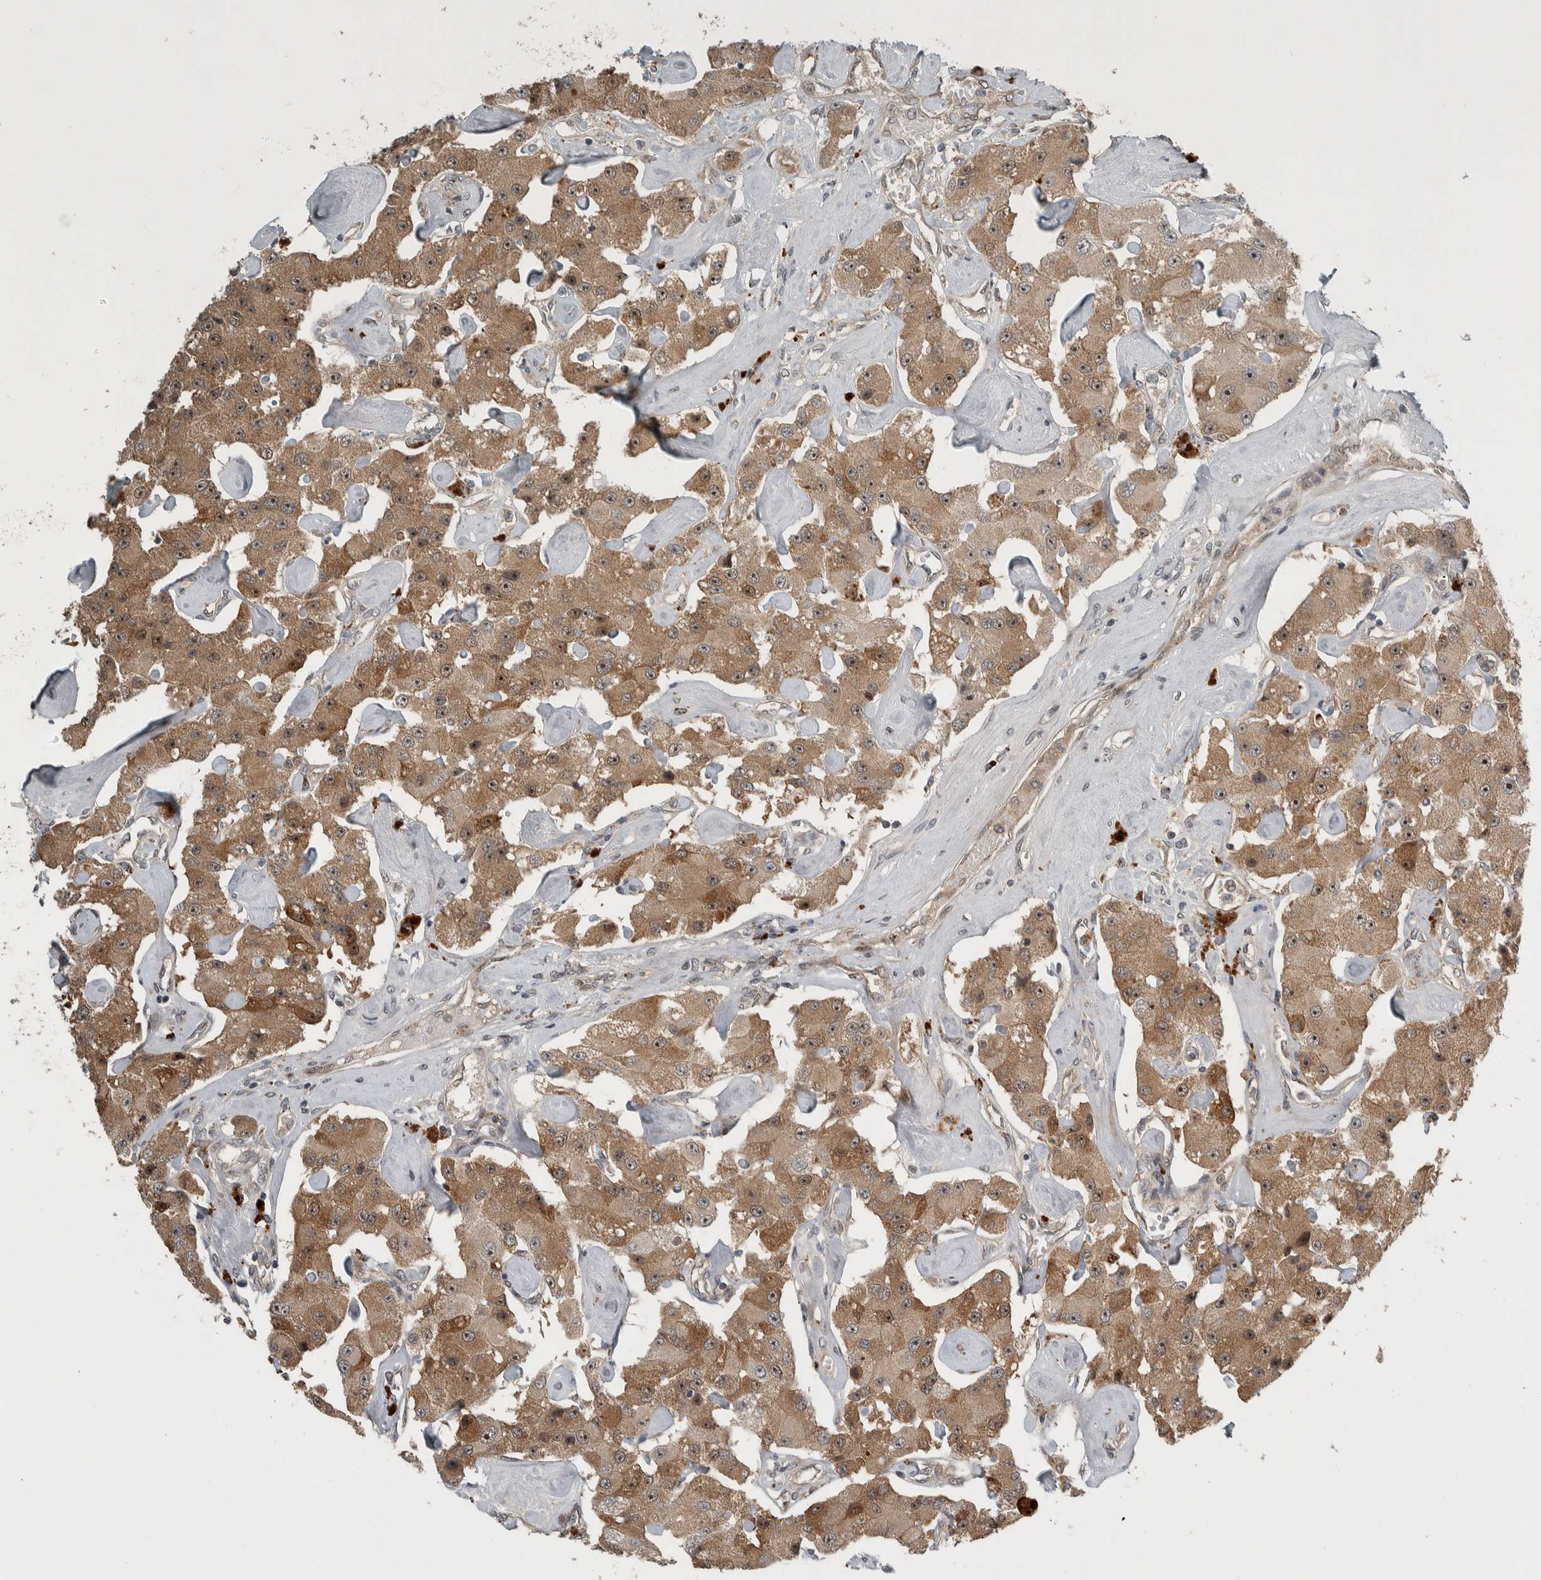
{"staining": {"intensity": "moderate", "quantity": ">75%", "location": "cytoplasmic/membranous,nuclear"}, "tissue": "carcinoid", "cell_type": "Tumor cells", "image_type": "cancer", "snomed": [{"axis": "morphology", "description": "Carcinoid, malignant, NOS"}, {"axis": "topography", "description": "Pancreas"}], "caption": "Immunohistochemical staining of human carcinoid reveals moderate cytoplasmic/membranous and nuclear protein positivity in about >75% of tumor cells.", "gene": "XPO5", "patient": {"sex": "male", "age": 41}}